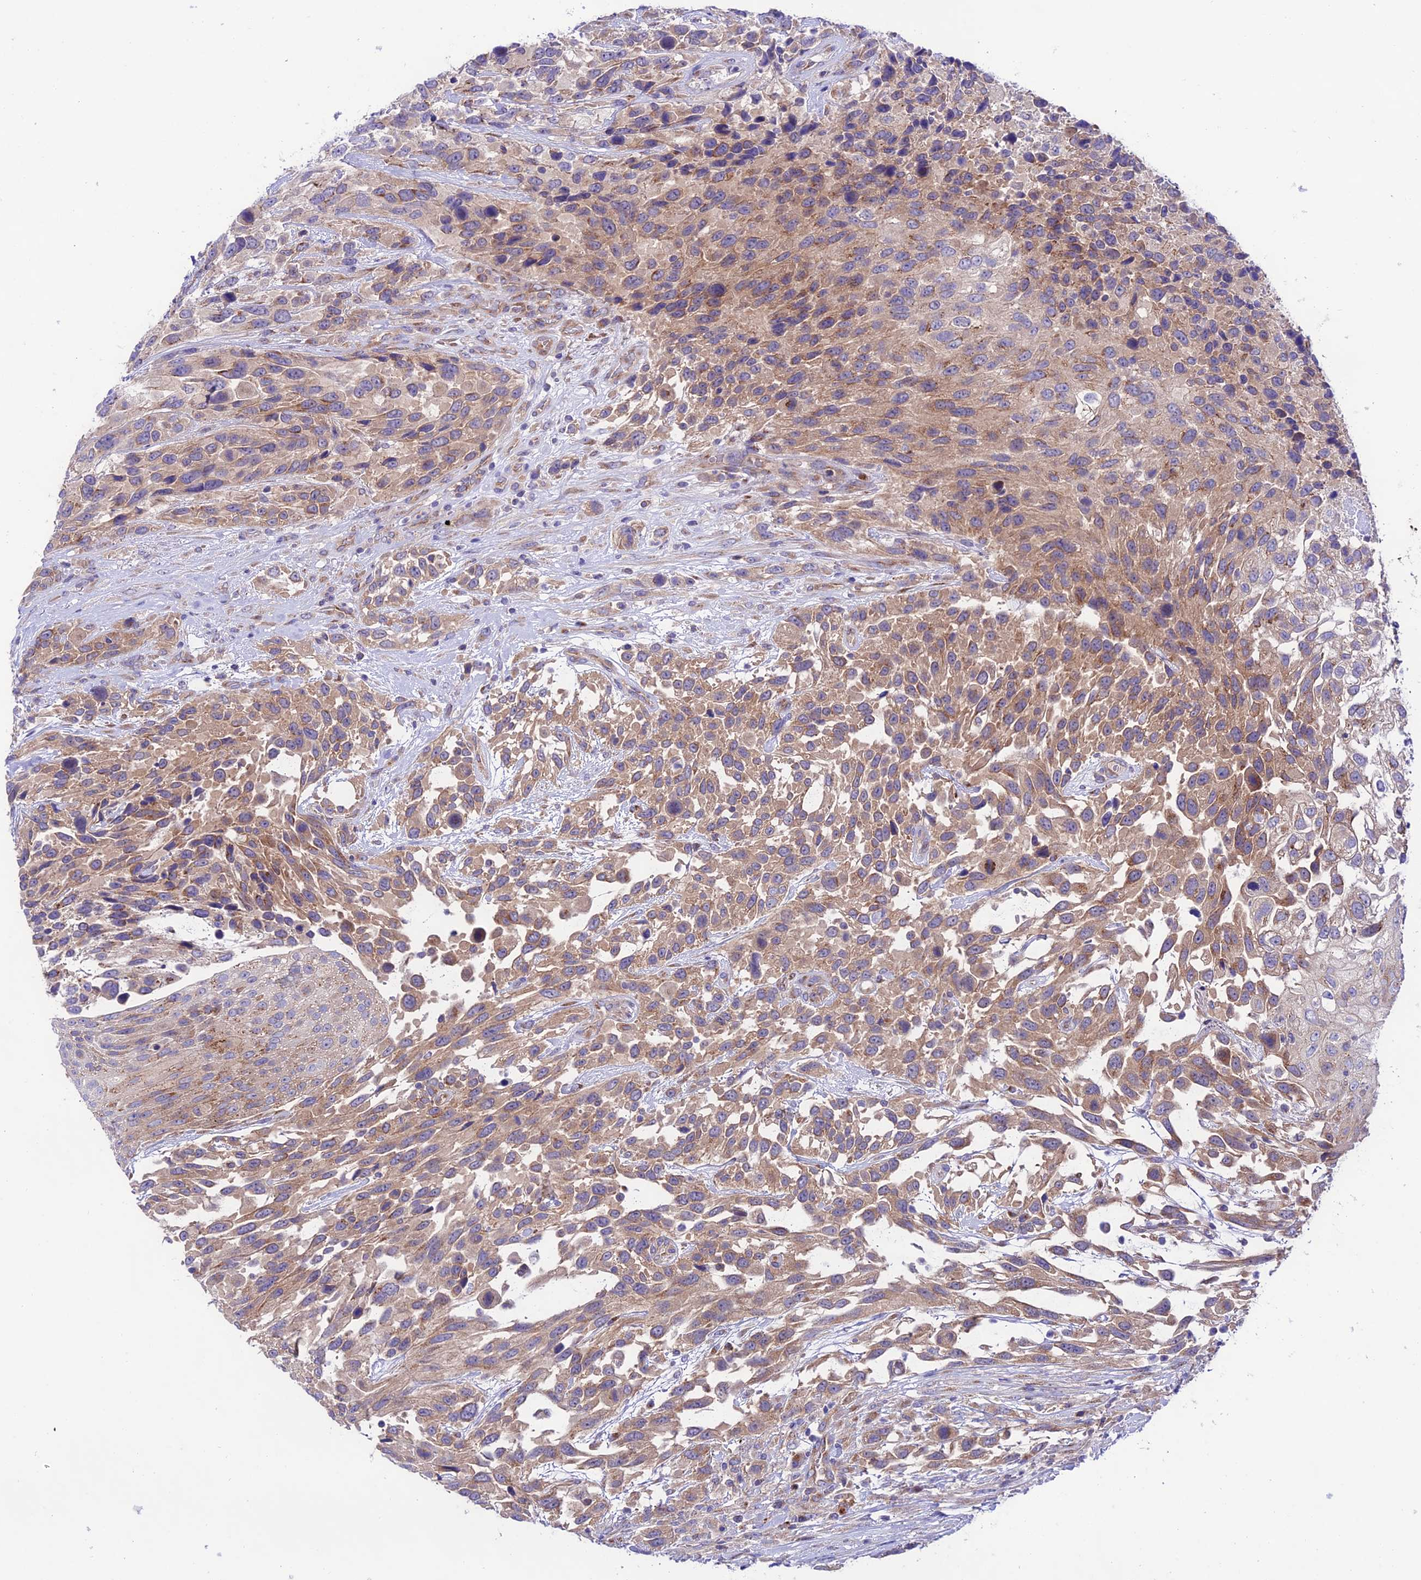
{"staining": {"intensity": "weak", "quantity": ">75%", "location": "cytoplasmic/membranous"}, "tissue": "urothelial cancer", "cell_type": "Tumor cells", "image_type": "cancer", "snomed": [{"axis": "morphology", "description": "Urothelial carcinoma, High grade"}, {"axis": "topography", "description": "Urinary bladder"}], "caption": "Immunohistochemistry (IHC) micrograph of urothelial cancer stained for a protein (brown), which demonstrates low levels of weak cytoplasmic/membranous positivity in approximately >75% of tumor cells.", "gene": "LACTB2", "patient": {"sex": "female", "age": 70}}